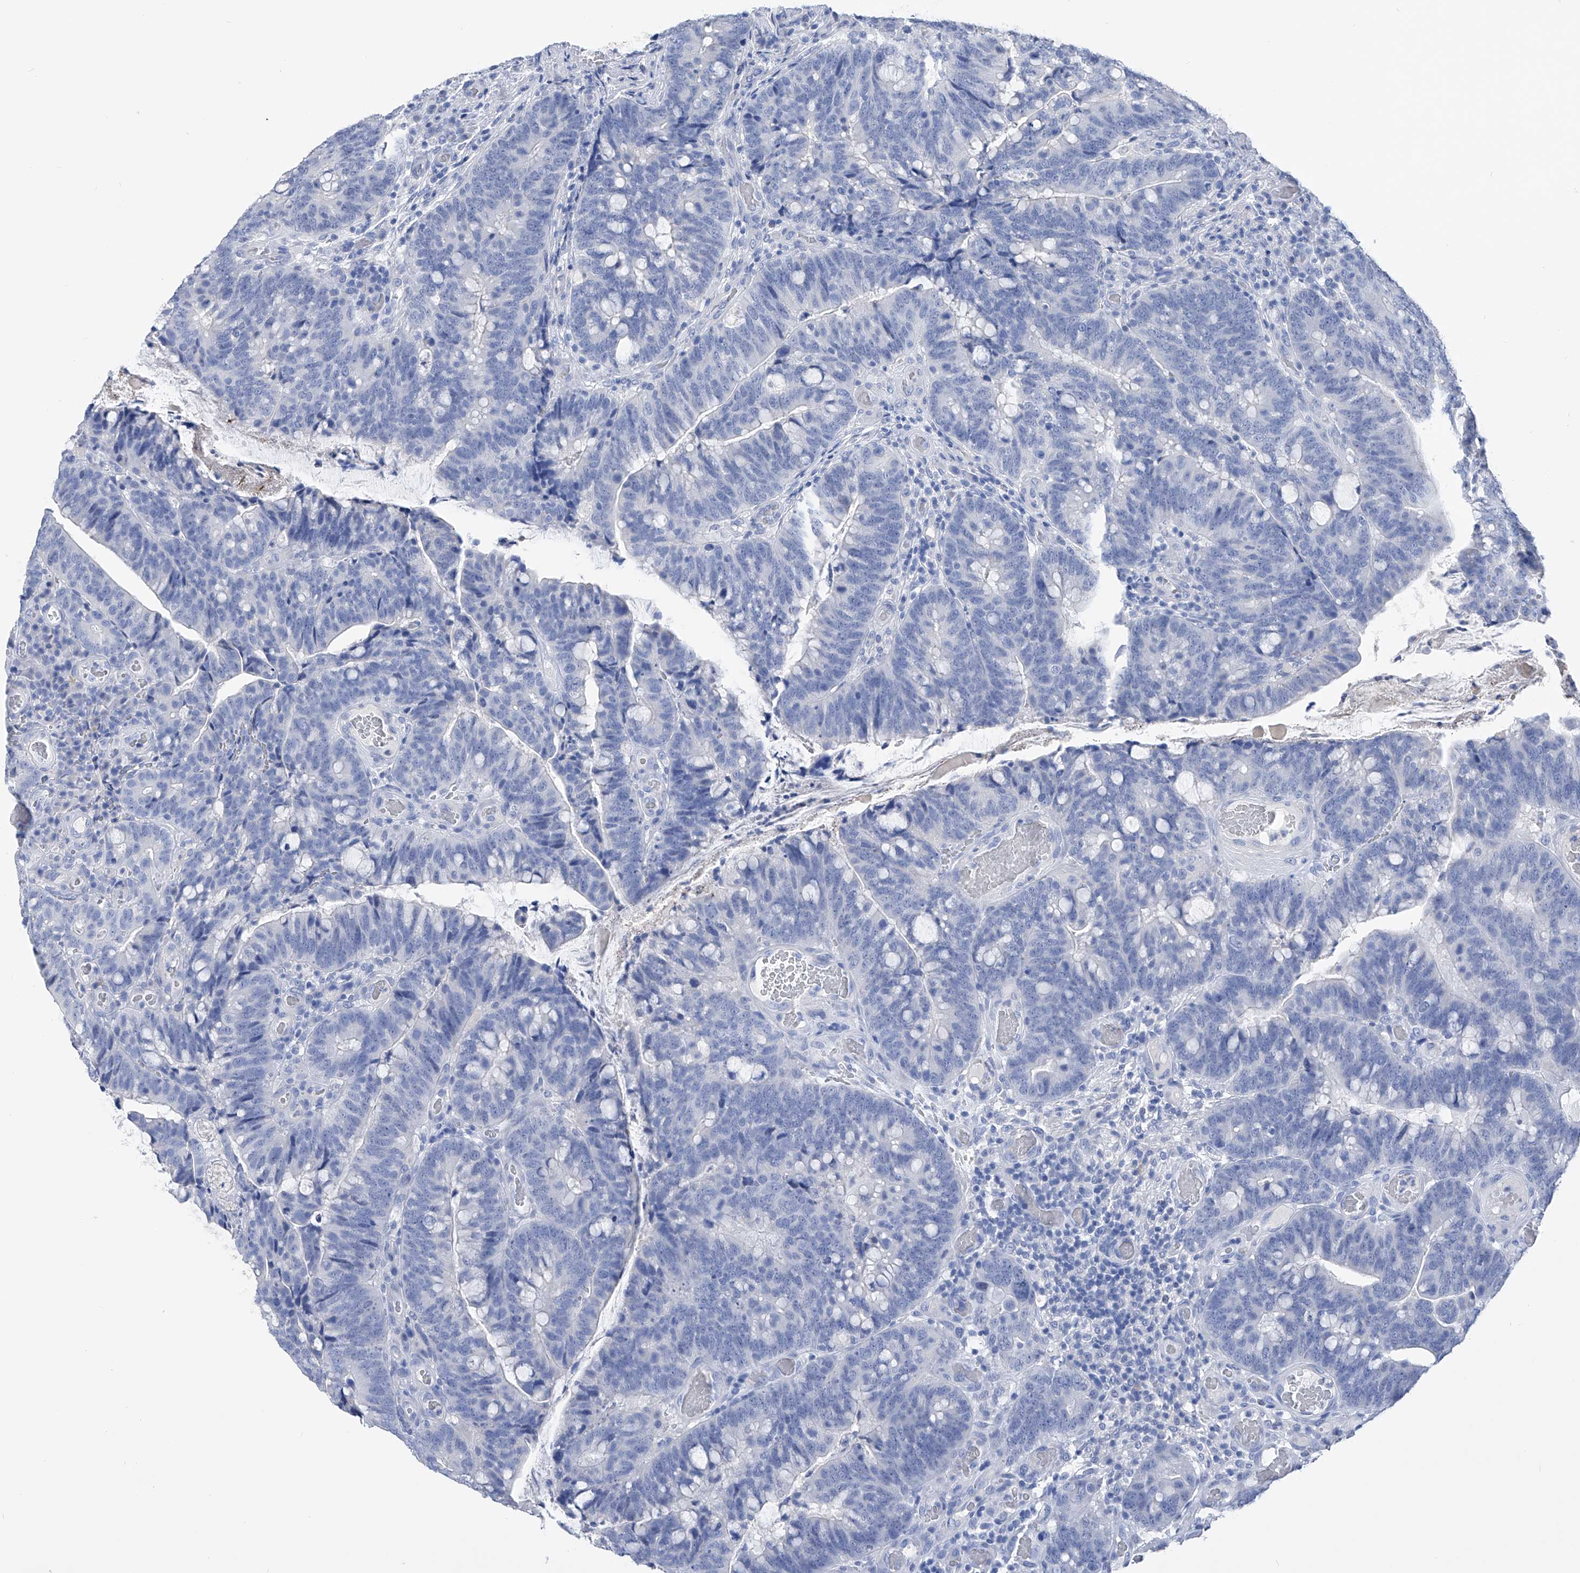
{"staining": {"intensity": "negative", "quantity": "none", "location": "none"}, "tissue": "colorectal cancer", "cell_type": "Tumor cells", "image_type": "cancer", "snomed": [{"axis": "morphology", "description": "Adenocarcinoma, NOS"}, {"axis": "topography", "description": "Colon"}], "caption": "IHC image of human colorectal adenocarcinoma stained for a protein (brown), which displays no staining in tumor cells.", "gene": "ADRA1A", "patient": {"sex": "female", "age": 66}}